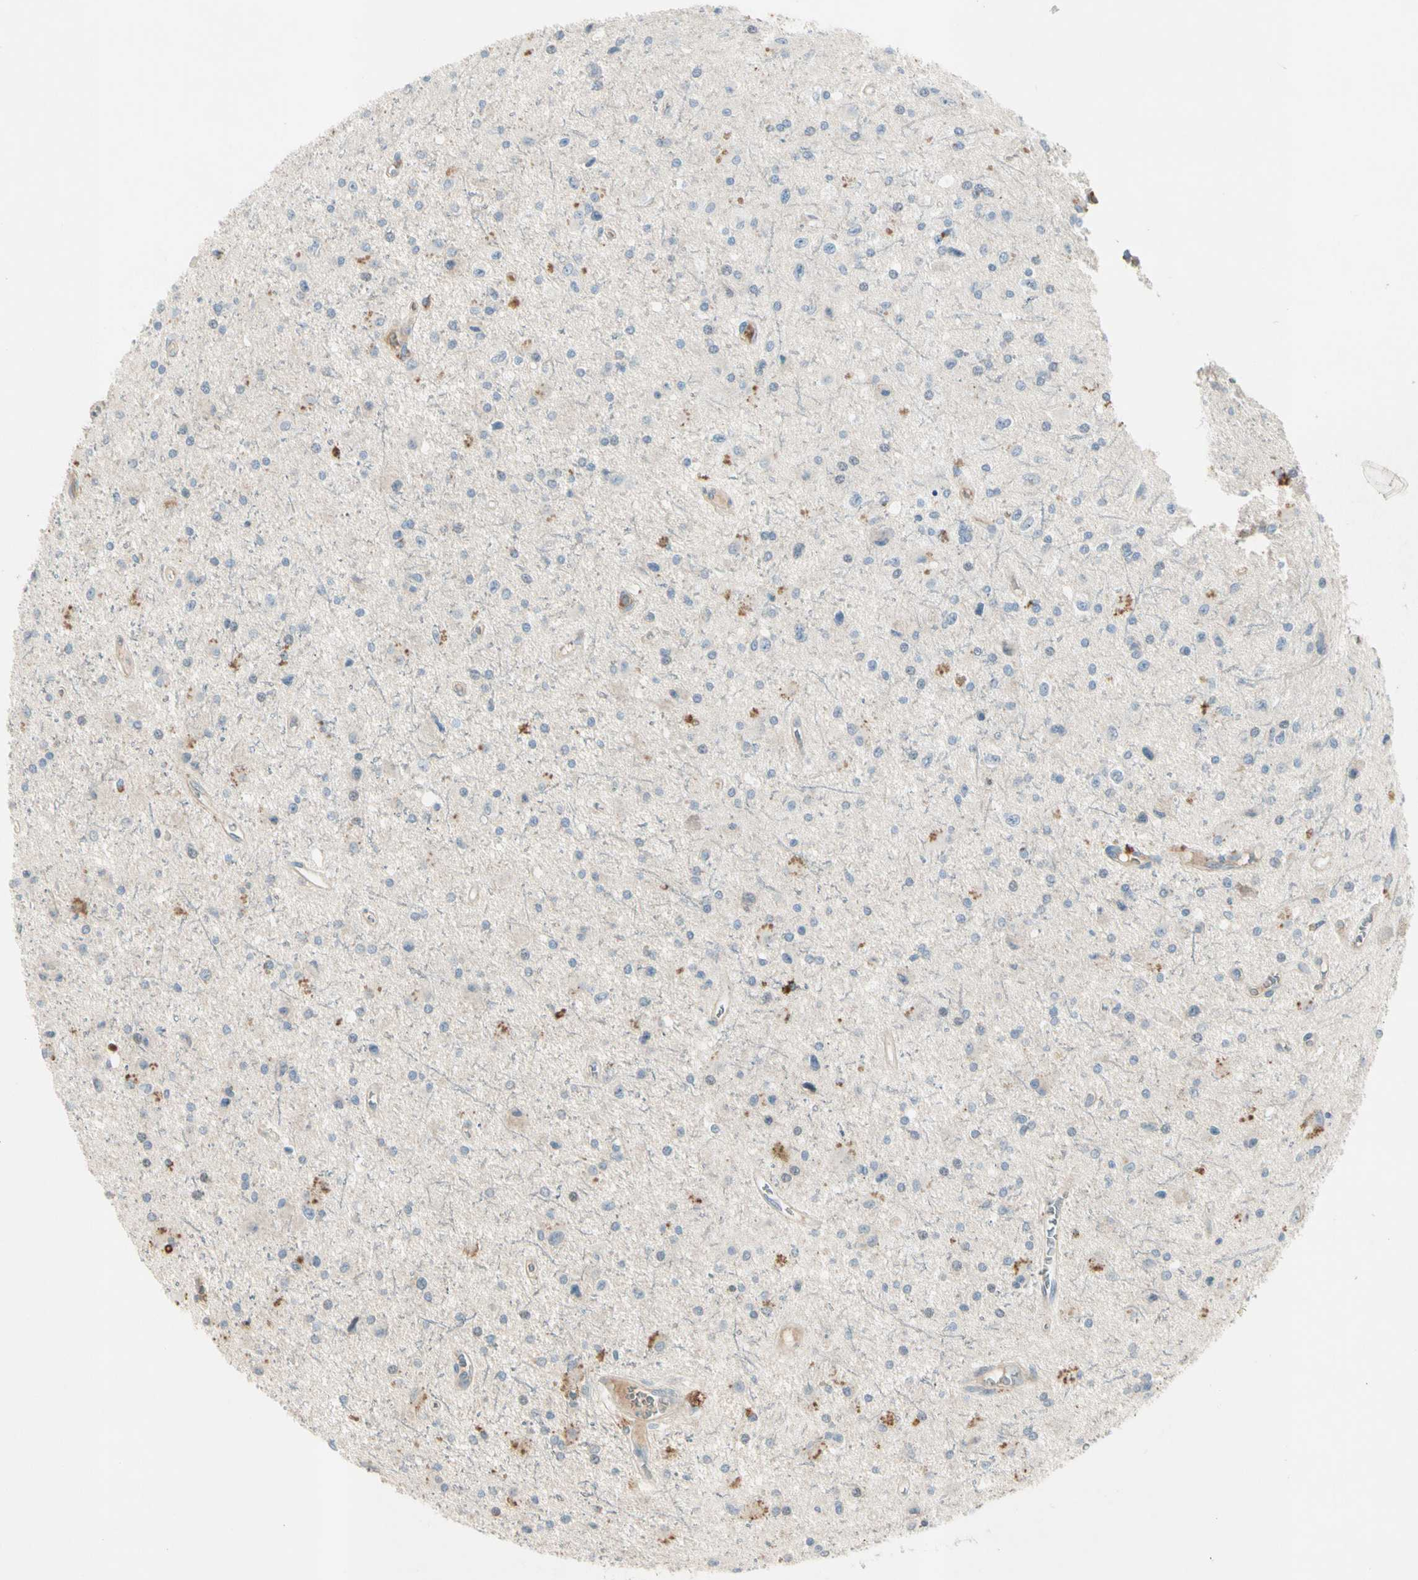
{"staining": {"intensity": "negative", "quantity": "none", "location": "none"}, "tissue": "glioma", "cell_type": "Tumor cells", "image_type": "cancer", "snomed": [{"axis": "morphology", "description": "Glioma, malignant, Low grade"}, {"axis": "topography", "description": "Brain"}], "caption": "IHC image of glioma stained for a protein (brown), which shows no positivity in tumor cells.", "gene": "SERPIND1", "patient": {"sex": "male", "age": 58}}